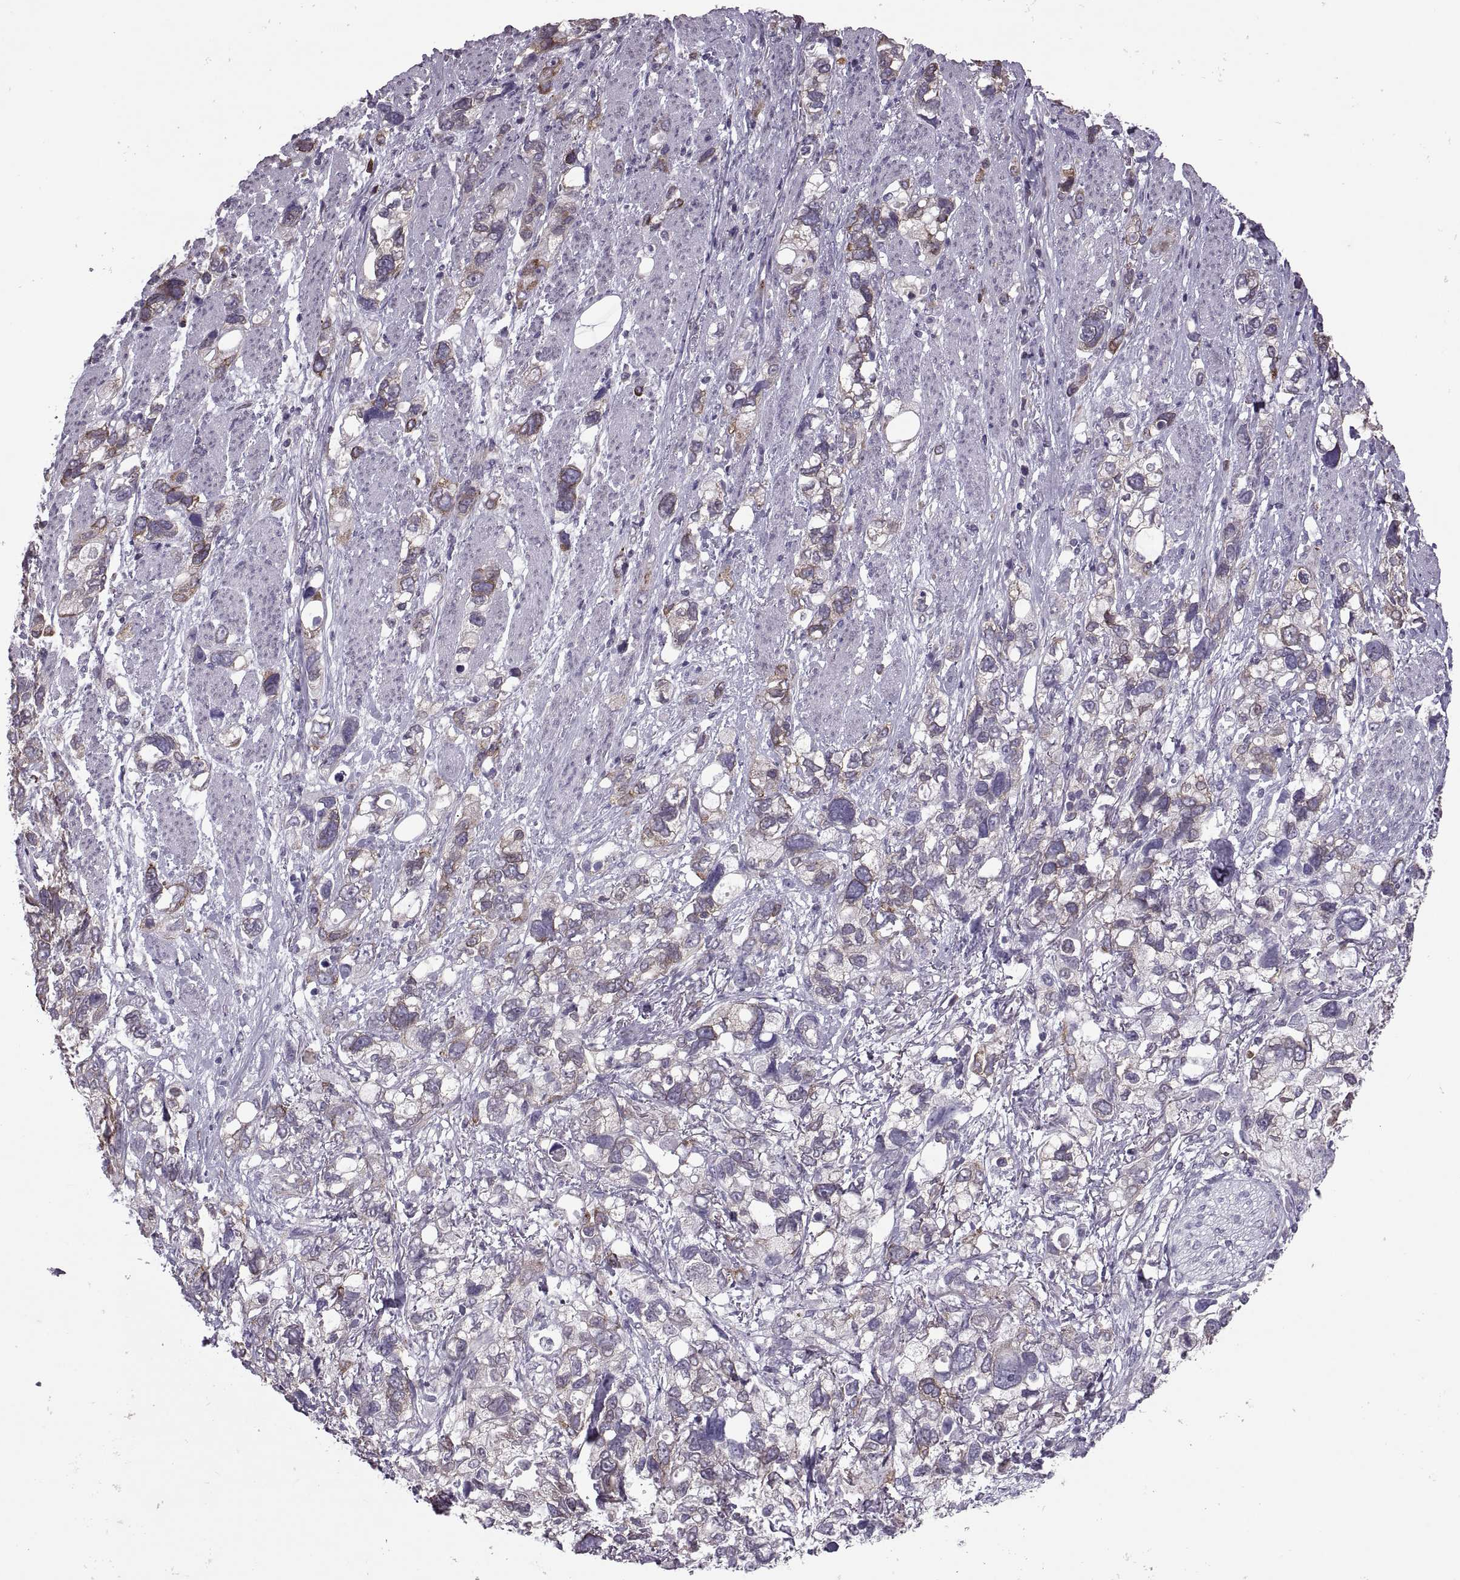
{"staining": {"intensity": "moderate", "quantity": "25%-75%", "location": "cytoplasmic/membranous"}, "tissue": "stomach cancer", "cell_type": "Tumor cells", "image_type": "cancer", "snomed": [{"axis": "morphology", "description": "Adenocarcinoma, NOS"}, {"axis": "topography", "description": "Stomach, upper"}], "caption": "Protein expression analysis of stomach cancer (adenocarcinoma) displays moderate cytoplasmic/membranous positivity in approximately 25%-75% of tumor cells. (DAB IHC with brightfield microscopy, high magnification).", "gene": "PABPC1", "patient": {"sex": "female", "age": 81}}